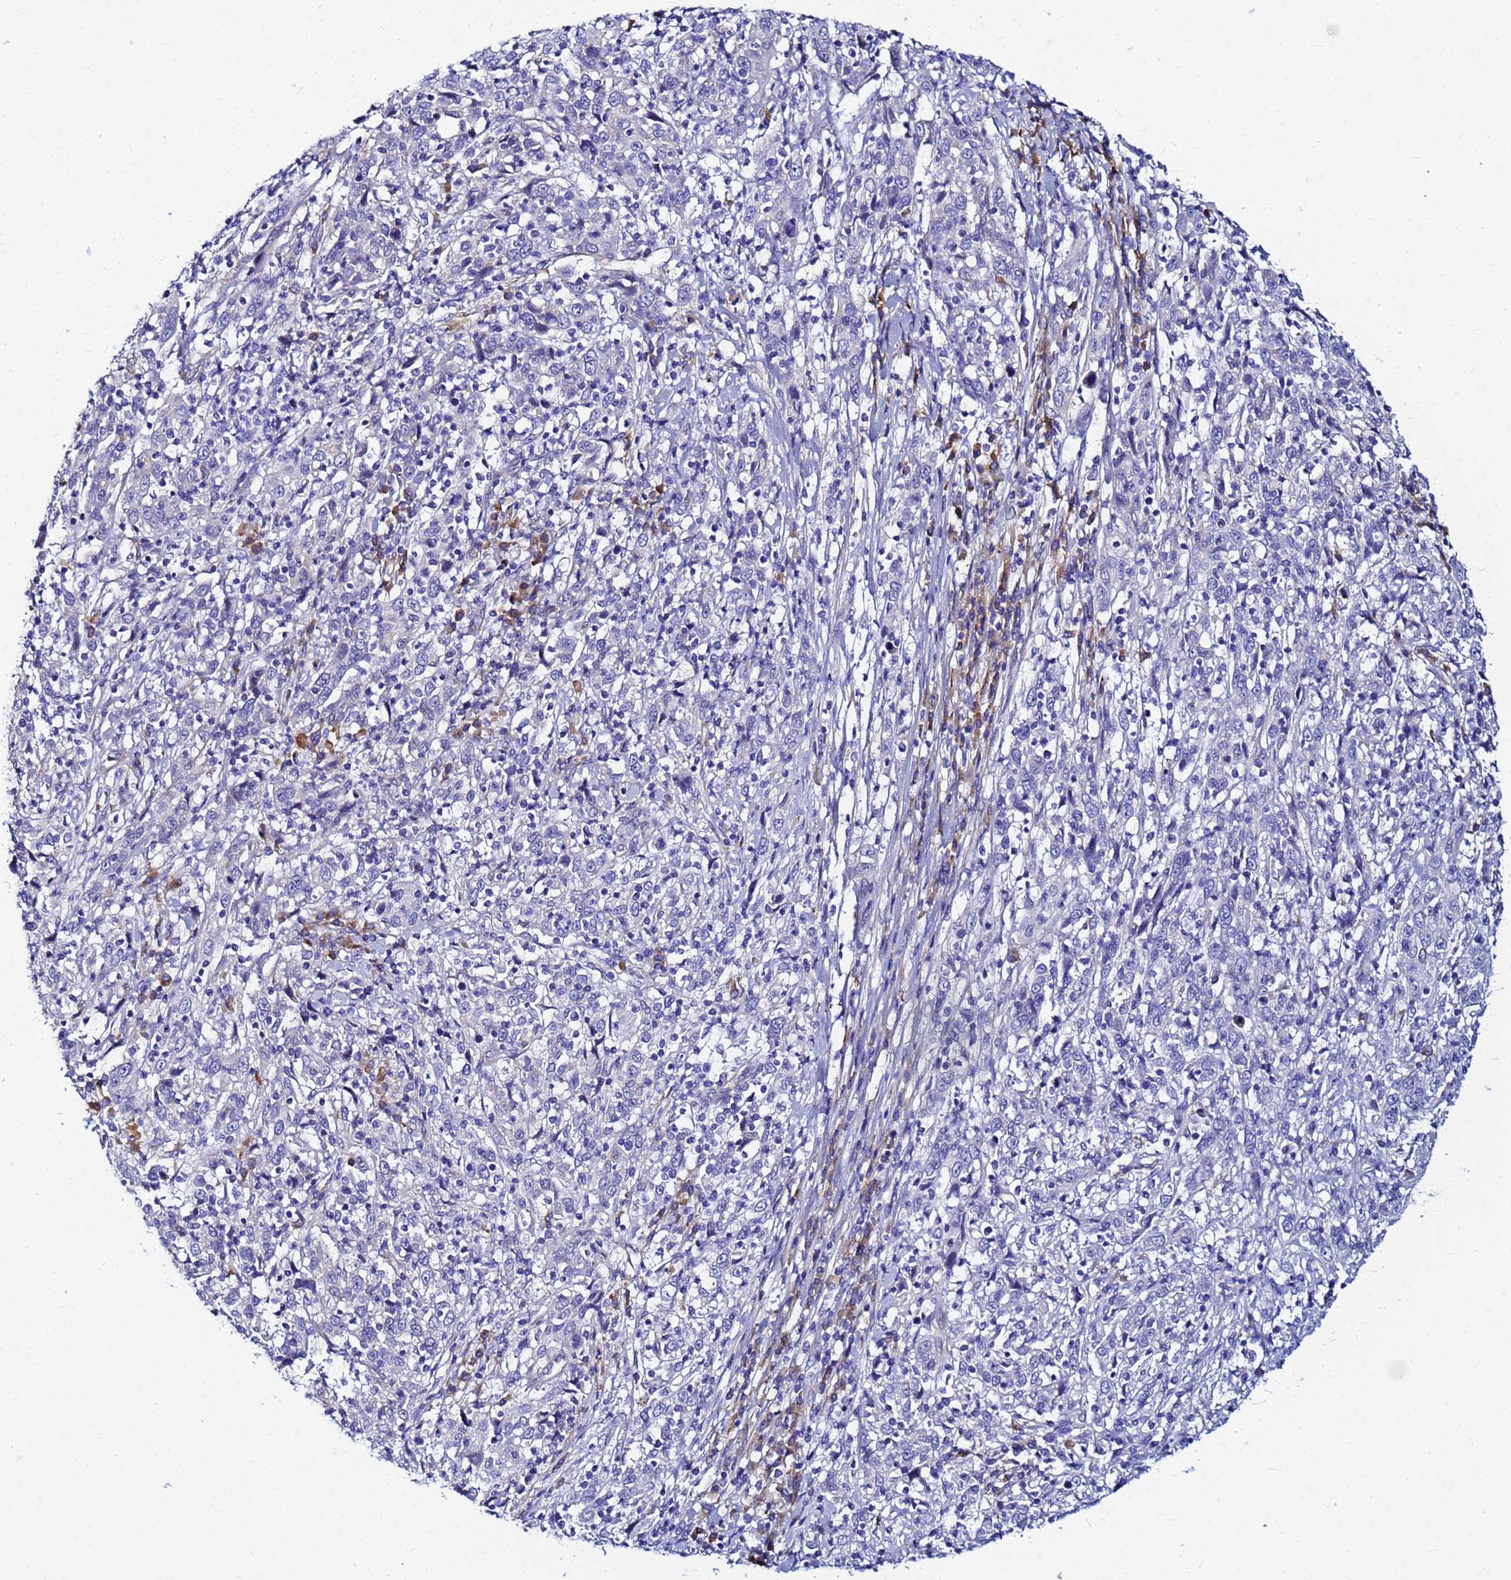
{"staining": {"intensity": "negative", "quantity": "none", "location": "none"}, "tissue": "cervical cancer", "cell_type": "Tumor cells", "image_type": "cancer", "snomed": [{"axis": "morphology", "description": "Squamous cell carcinoma, NOS"}, {"axis": "topography", "description": "Cervix"}], "caption": "High power microscopy micrograph of an immunohistochemistry image of squamous cell carcinoma (cervical), revealing no significant staining in tumor cells. (Stains: DAB IHC with hematoxylin counter stain, Microscopy: brightfield microscopy at high magnification).", "gene": "JRKL", "patient": {"sex": "female", "age": 46}}